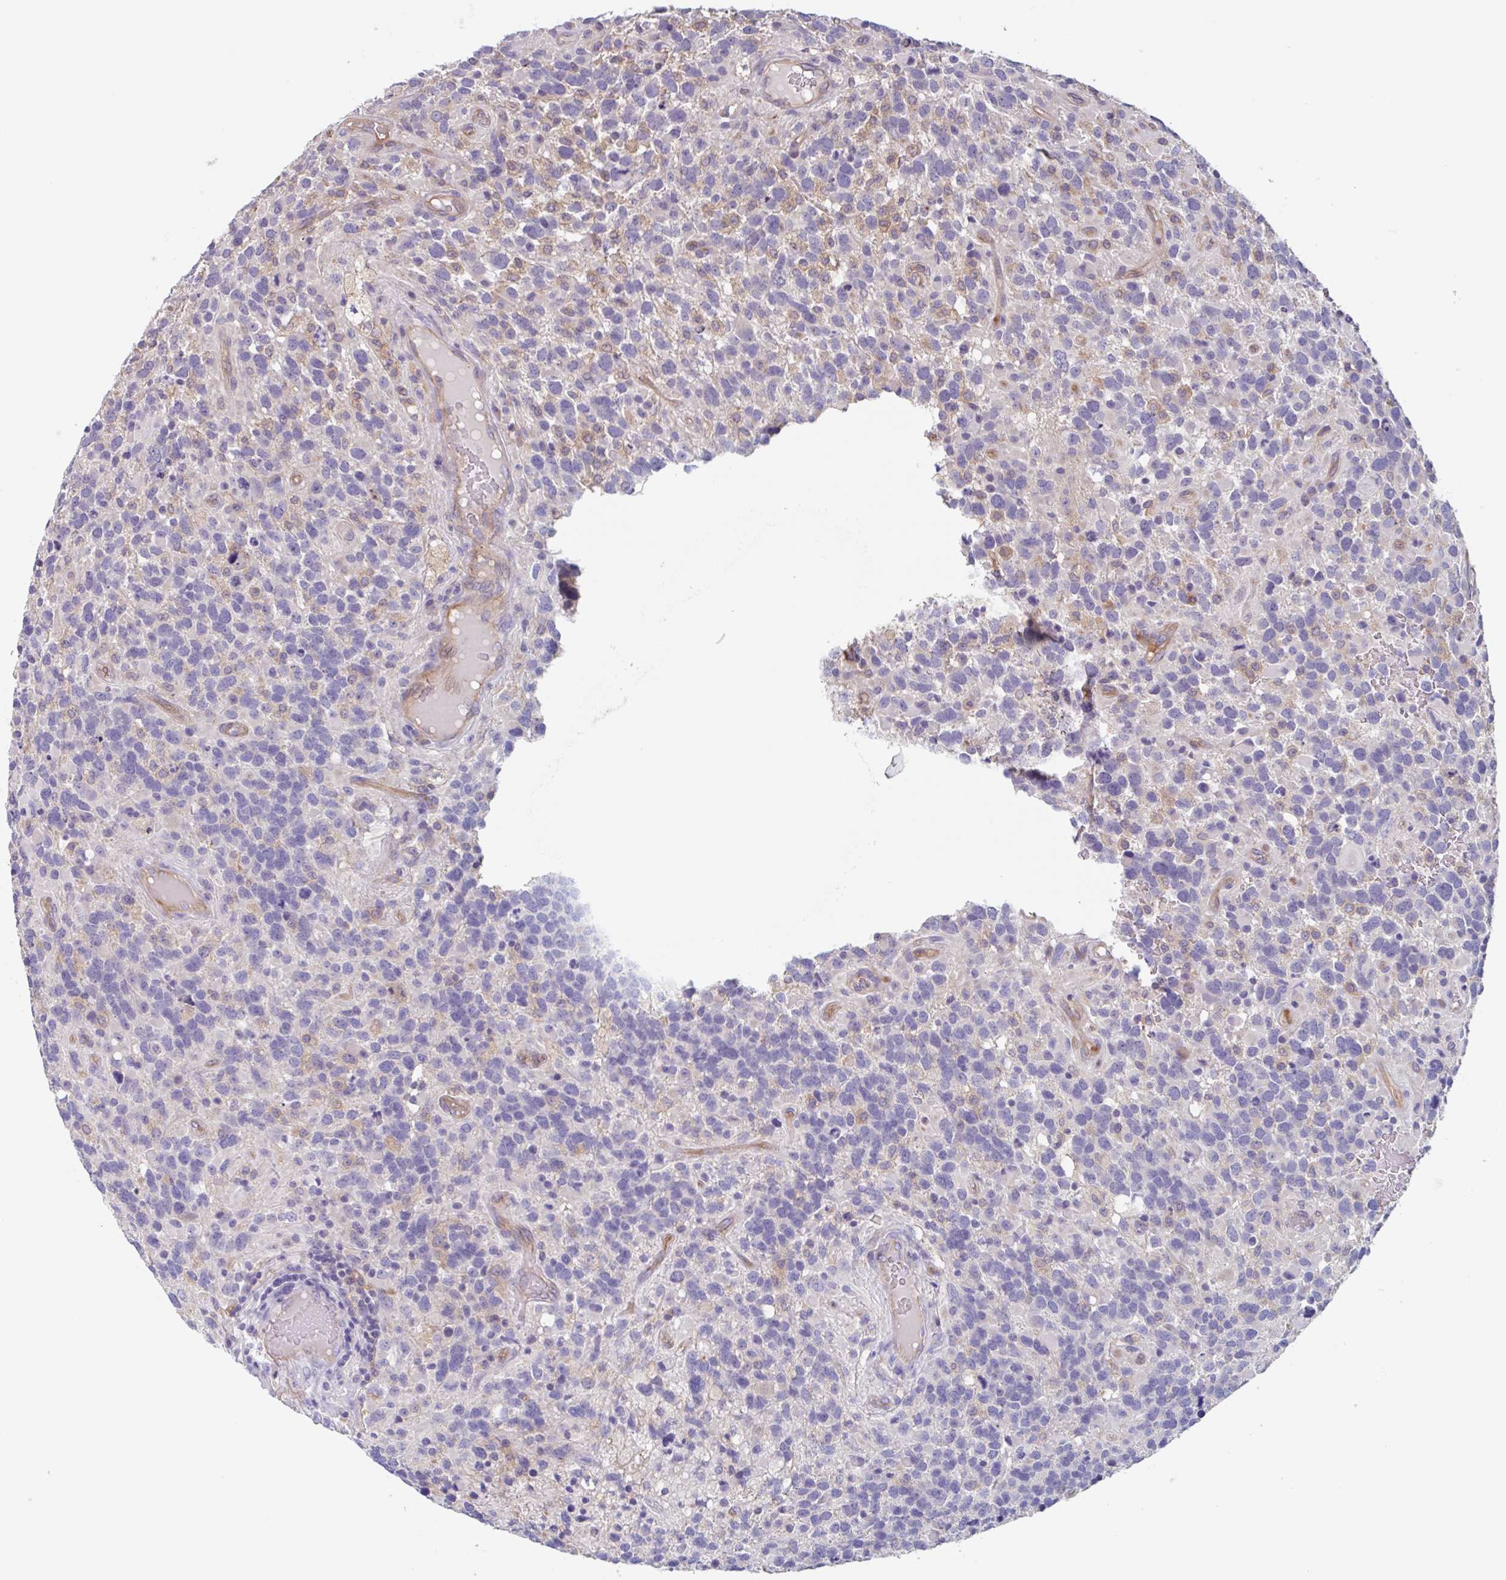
{"staining": {"intensity": "negative", "quantity": "none", "location": "none"}, "tissue": "glioma", "cell_type": "Tumor cells", "image_type": "cancer", "snomed": [{"axis": "morphology", "description": "Glioma, malignant, High grade"}, {"axis": "topography", "description": "Brain"}], "caption": "IHC image of malignant glioma (high-grade) stained for a protein (brown), which exhibits no expression in tumor cells.", "gene": "EHD4", "patient": {"sex": "female", "age": 40}}